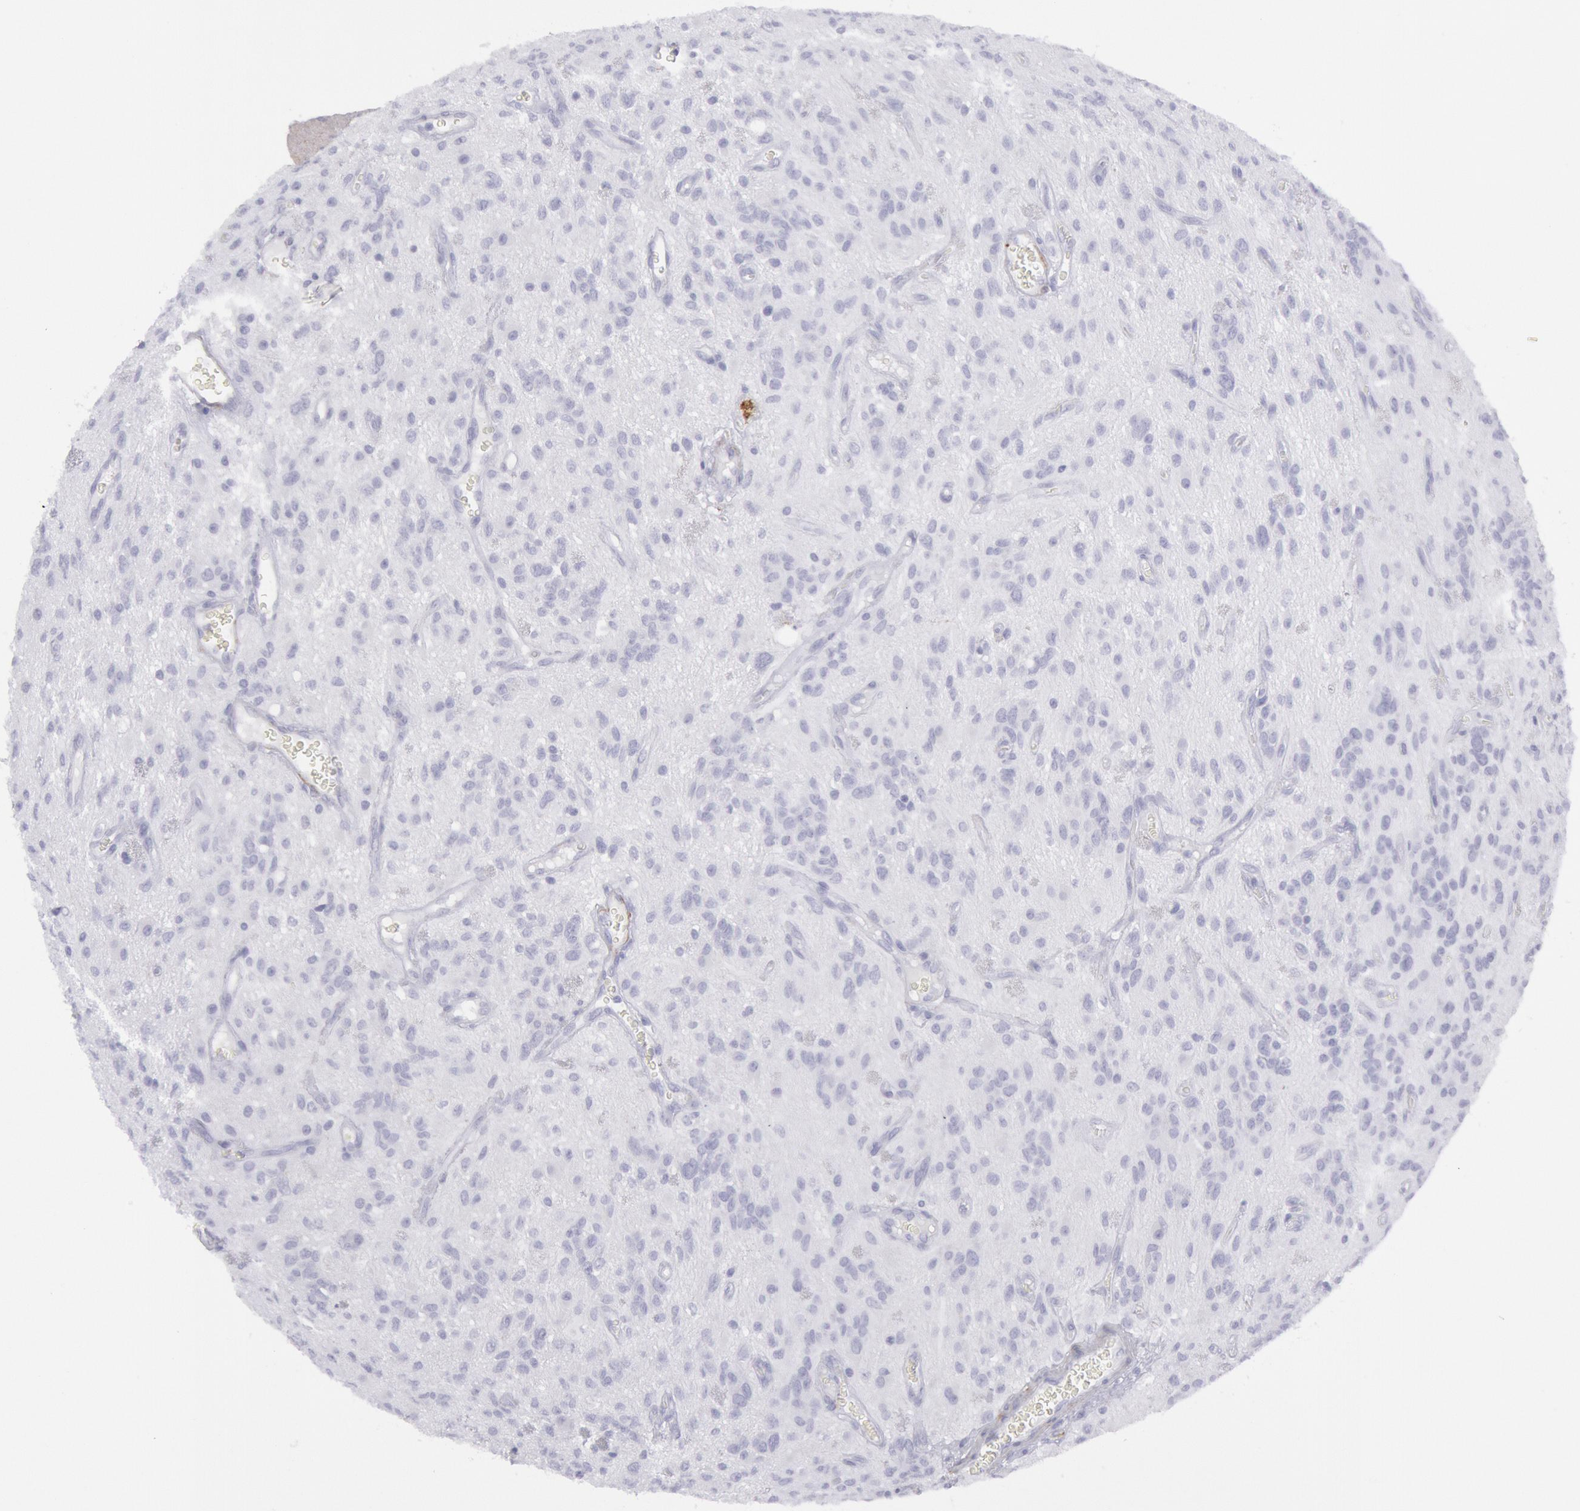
{"staining": {"intensity": "negative", "quantity": "none", "location": "none"}, "tissue": "glioma", "cell_type": "Tumor cells", "image_type": "cancer", "snomed": [{"axis": "morphology", "description": "Glioma, malignant, Low grade"}, {"axis": "topography", "description": "Brain"}], "caption": "Micrograph shows no significant protein positivity in tumor cells of low-grade glioma (malignant).", "gene": "CDH13", "patient": {"sex": "female", "age": 15}}